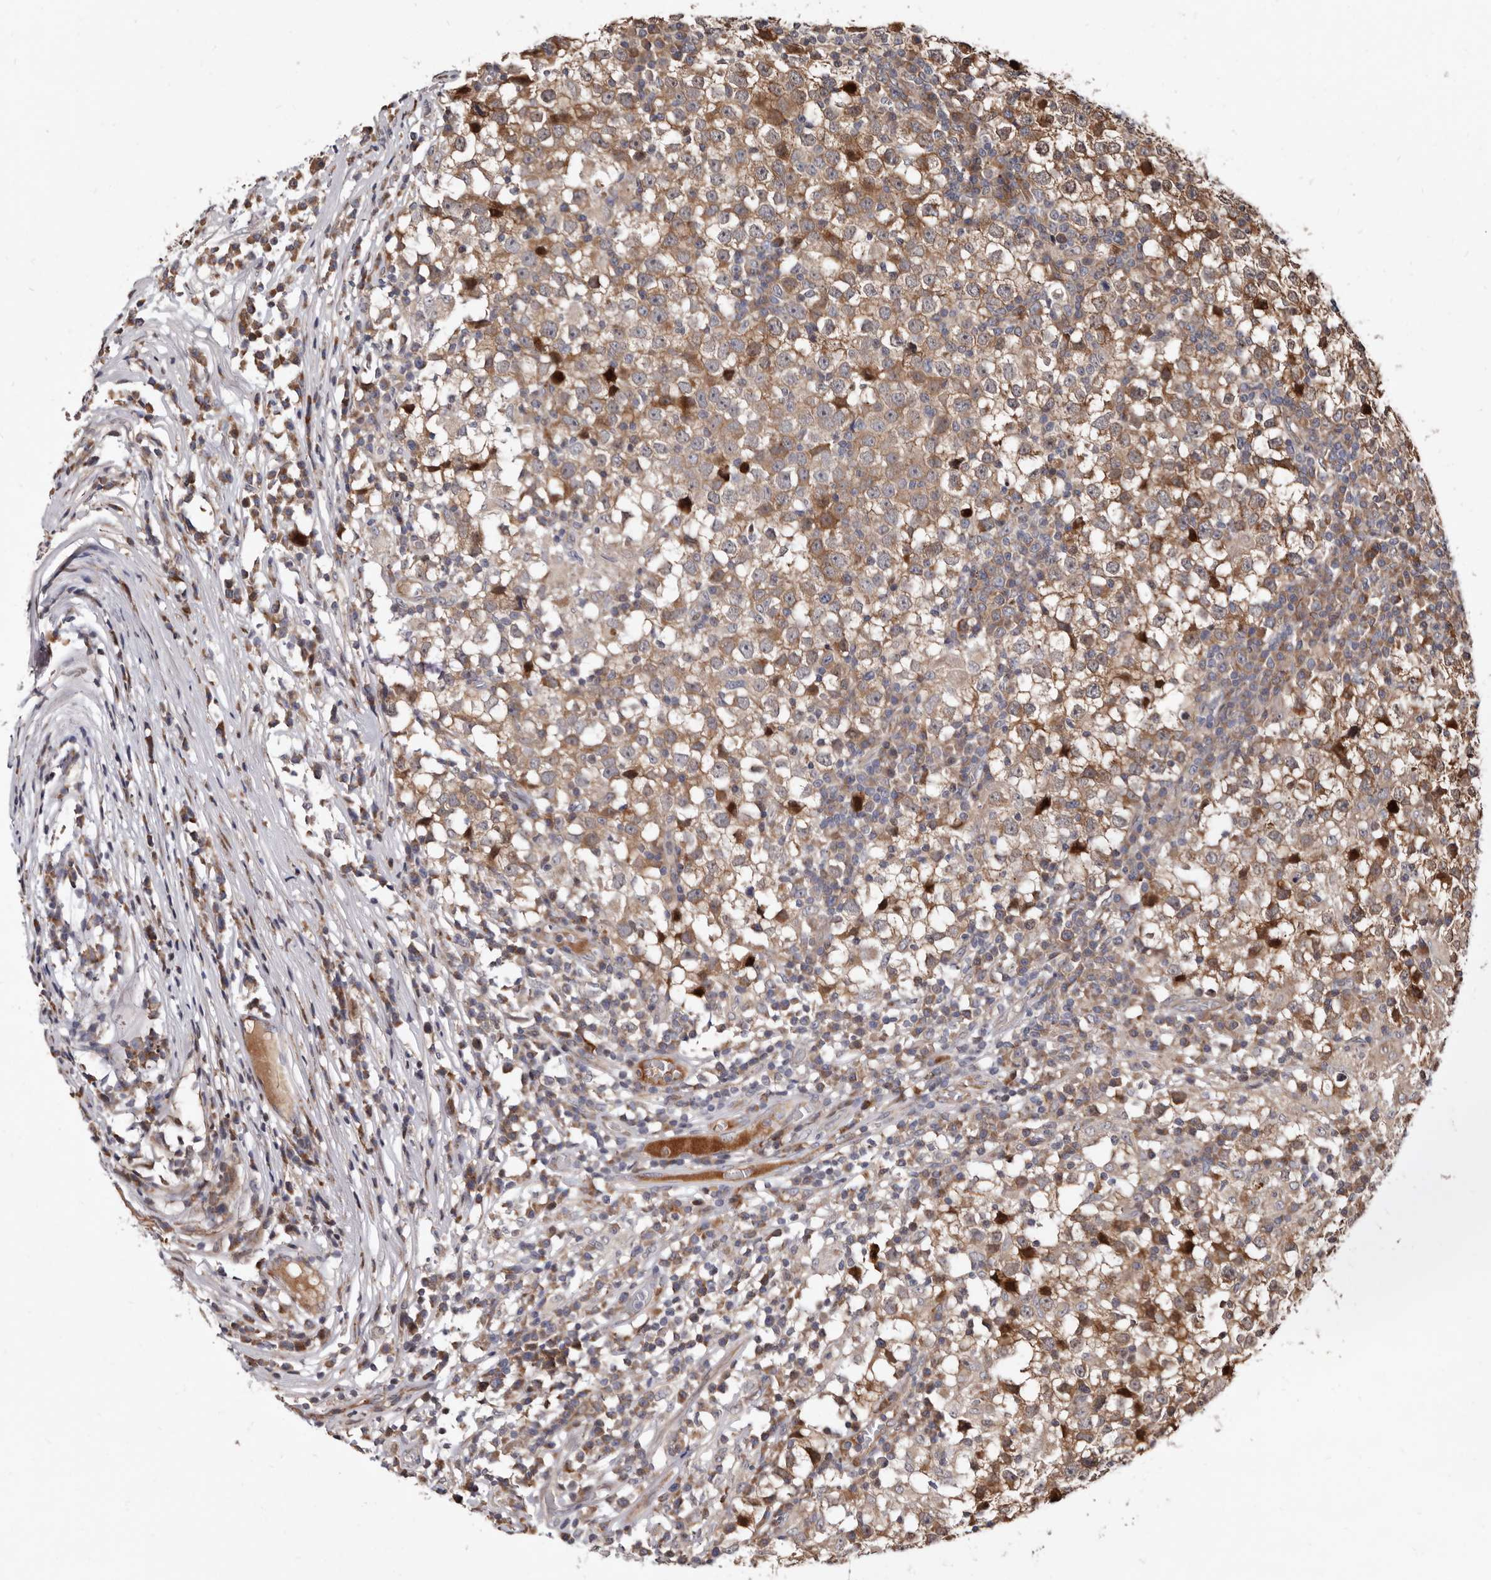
{"staining": {"intensity": "moderate", "quantity": ">75%", "location": "cytoplasmic/membranous"}, "tissue": "testis cancer", "cell_type": "Tumor cells", "image_type": "cancer", "snomed": [{"axis": "morphology", "description": "Seminoma, NOS"}, {"axis": "topography", "description": "Testis"}], "caption": "Human testis cancer (seminoma) stained for a protein (brown) shows moderate cytoplasmic/membranous positive staining in approximately >75% of tumor cells.", "gene": "WEE2", "patient": {"sex": "male", "age": 65}}